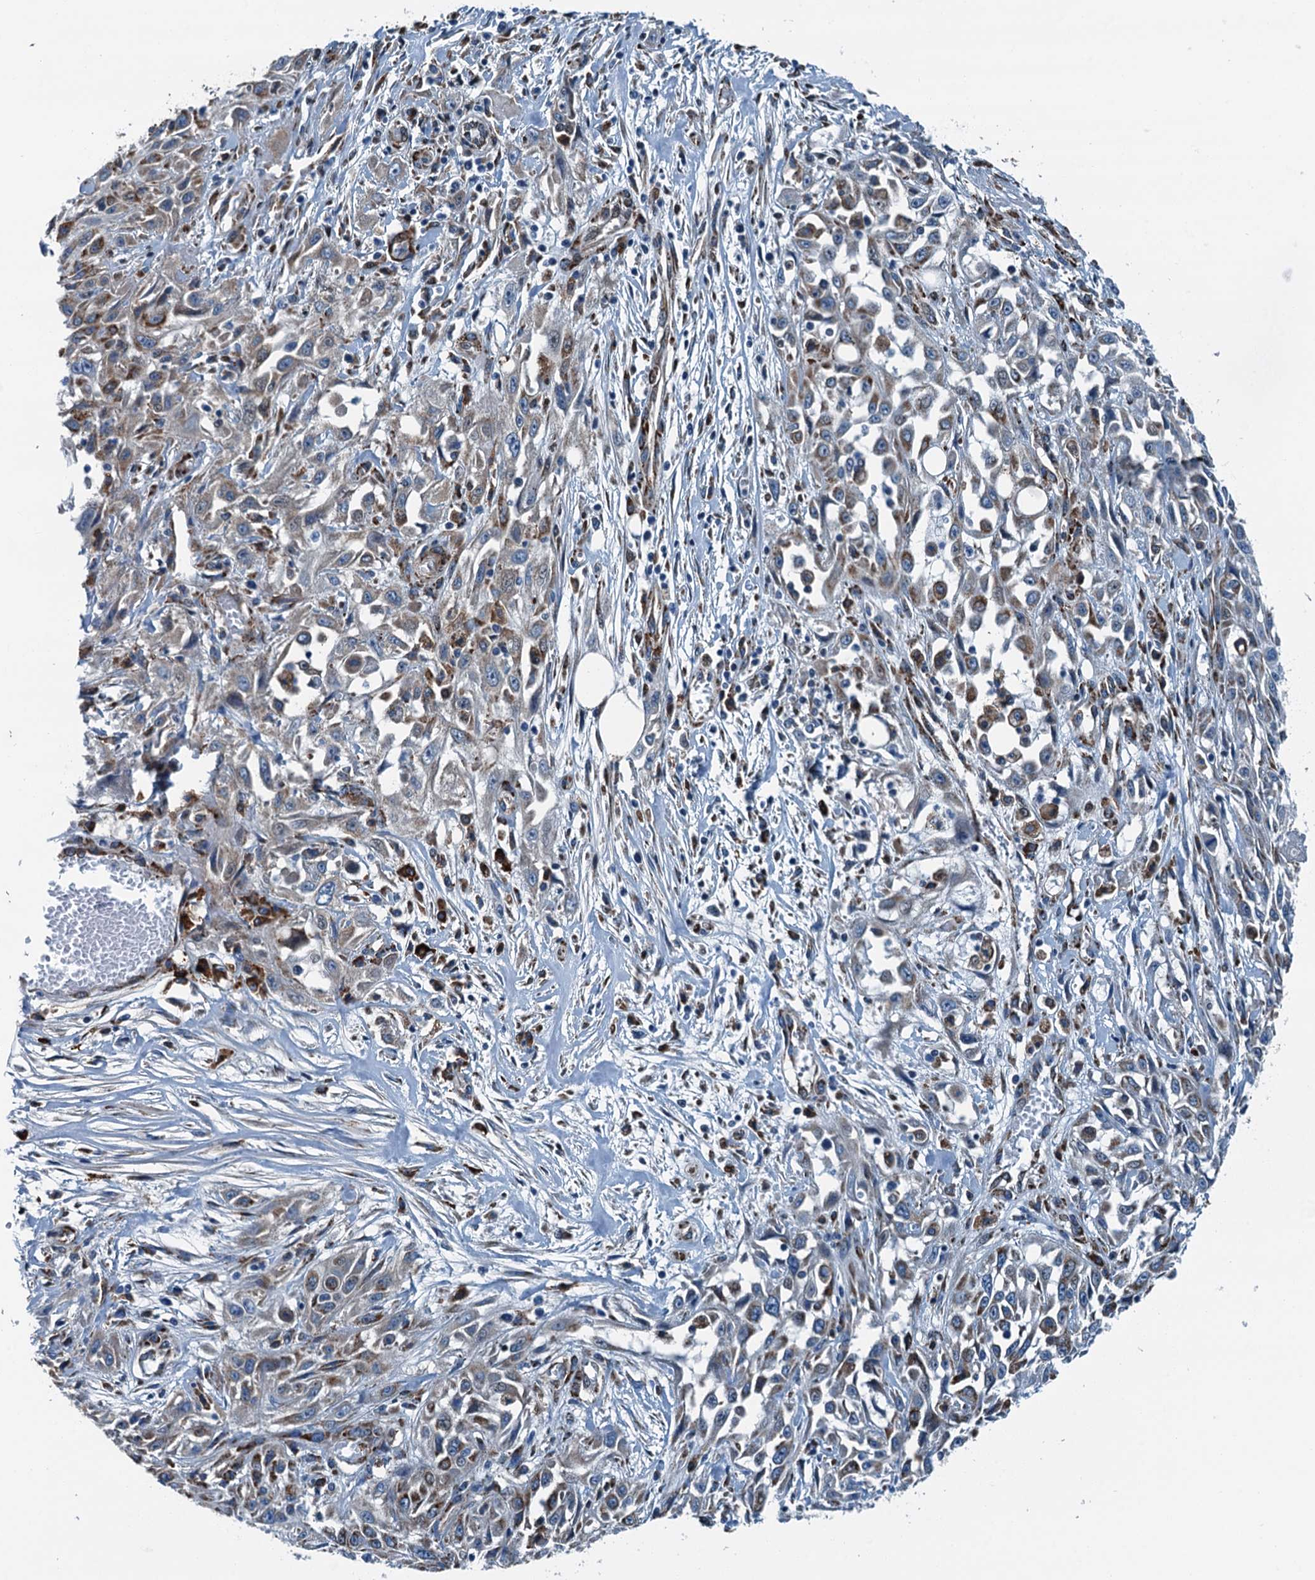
{"staining": {"intensity": "moderate", "quantity": "25%-75%", "location": "cytoplasmic/membranous"}, "tissue": "skin cancer", "cell_type": "Tumor cells", "image_type": "cancer", "snomed": [{"axis": "morphology", "description": "Squamous cell carcinoma, NOS"}, {"axis": "morphology", "description": "Squamous cell carcinoma, metastatic, NOS"}, {"axis": "topography", "description": "Skin"}, {"axis": "topography", "description": "Lymph node"}], "caption": "Immunohistochemical staining of human skin metastatic squamous cell carcinoma demonstrates medium levels of moderate cytoplasmic/membranous protein positivity in approximately 25%-75% of tumor cells.", "gene": "TAMALIN", "patient": {"sex": "male", "age": 75}}